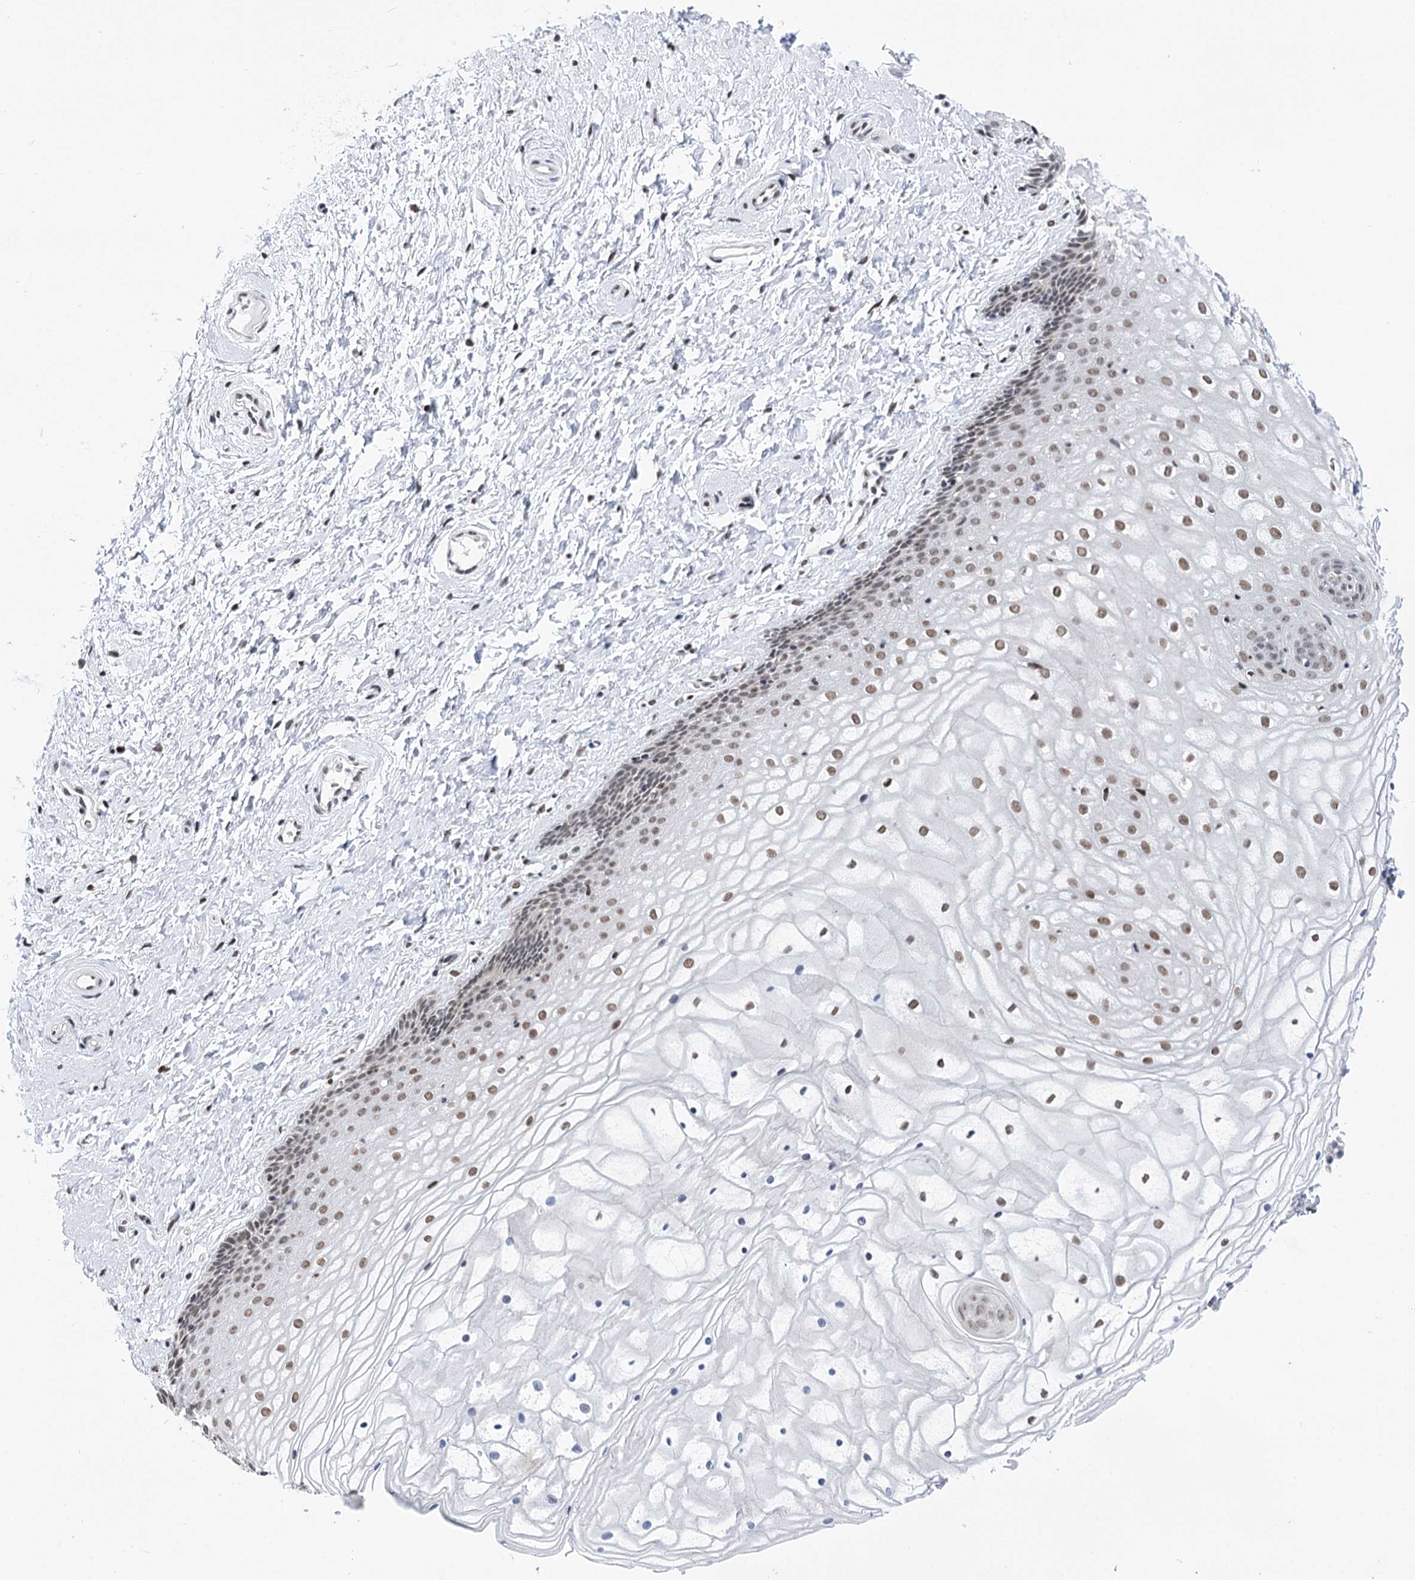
{"staining": {"intensity": "weak", "quantity": "25%-75%", "location": "nuclear"}, "tissue": "vagina", "cell_type": "Squamous epithelial cells", "image_type": "normal", "snomed": [{"axis": "morphology", "description": "Normal tissue, NOS"}, {"axis": "topography", "description": "Vagina"}, {"axis": "topography", "description": "Cervix"}], "caption": "Squamous epithelial cells show low levels of weak nuclear expression in about 25%-75% of cells in benign human vagina. (Stains: DAB in brown, nuclei in blue, Microscopy: brightfield microscopy at high magnification).", "gene": "POU4F3", "patient": {"sex": "female", "age": 40}}